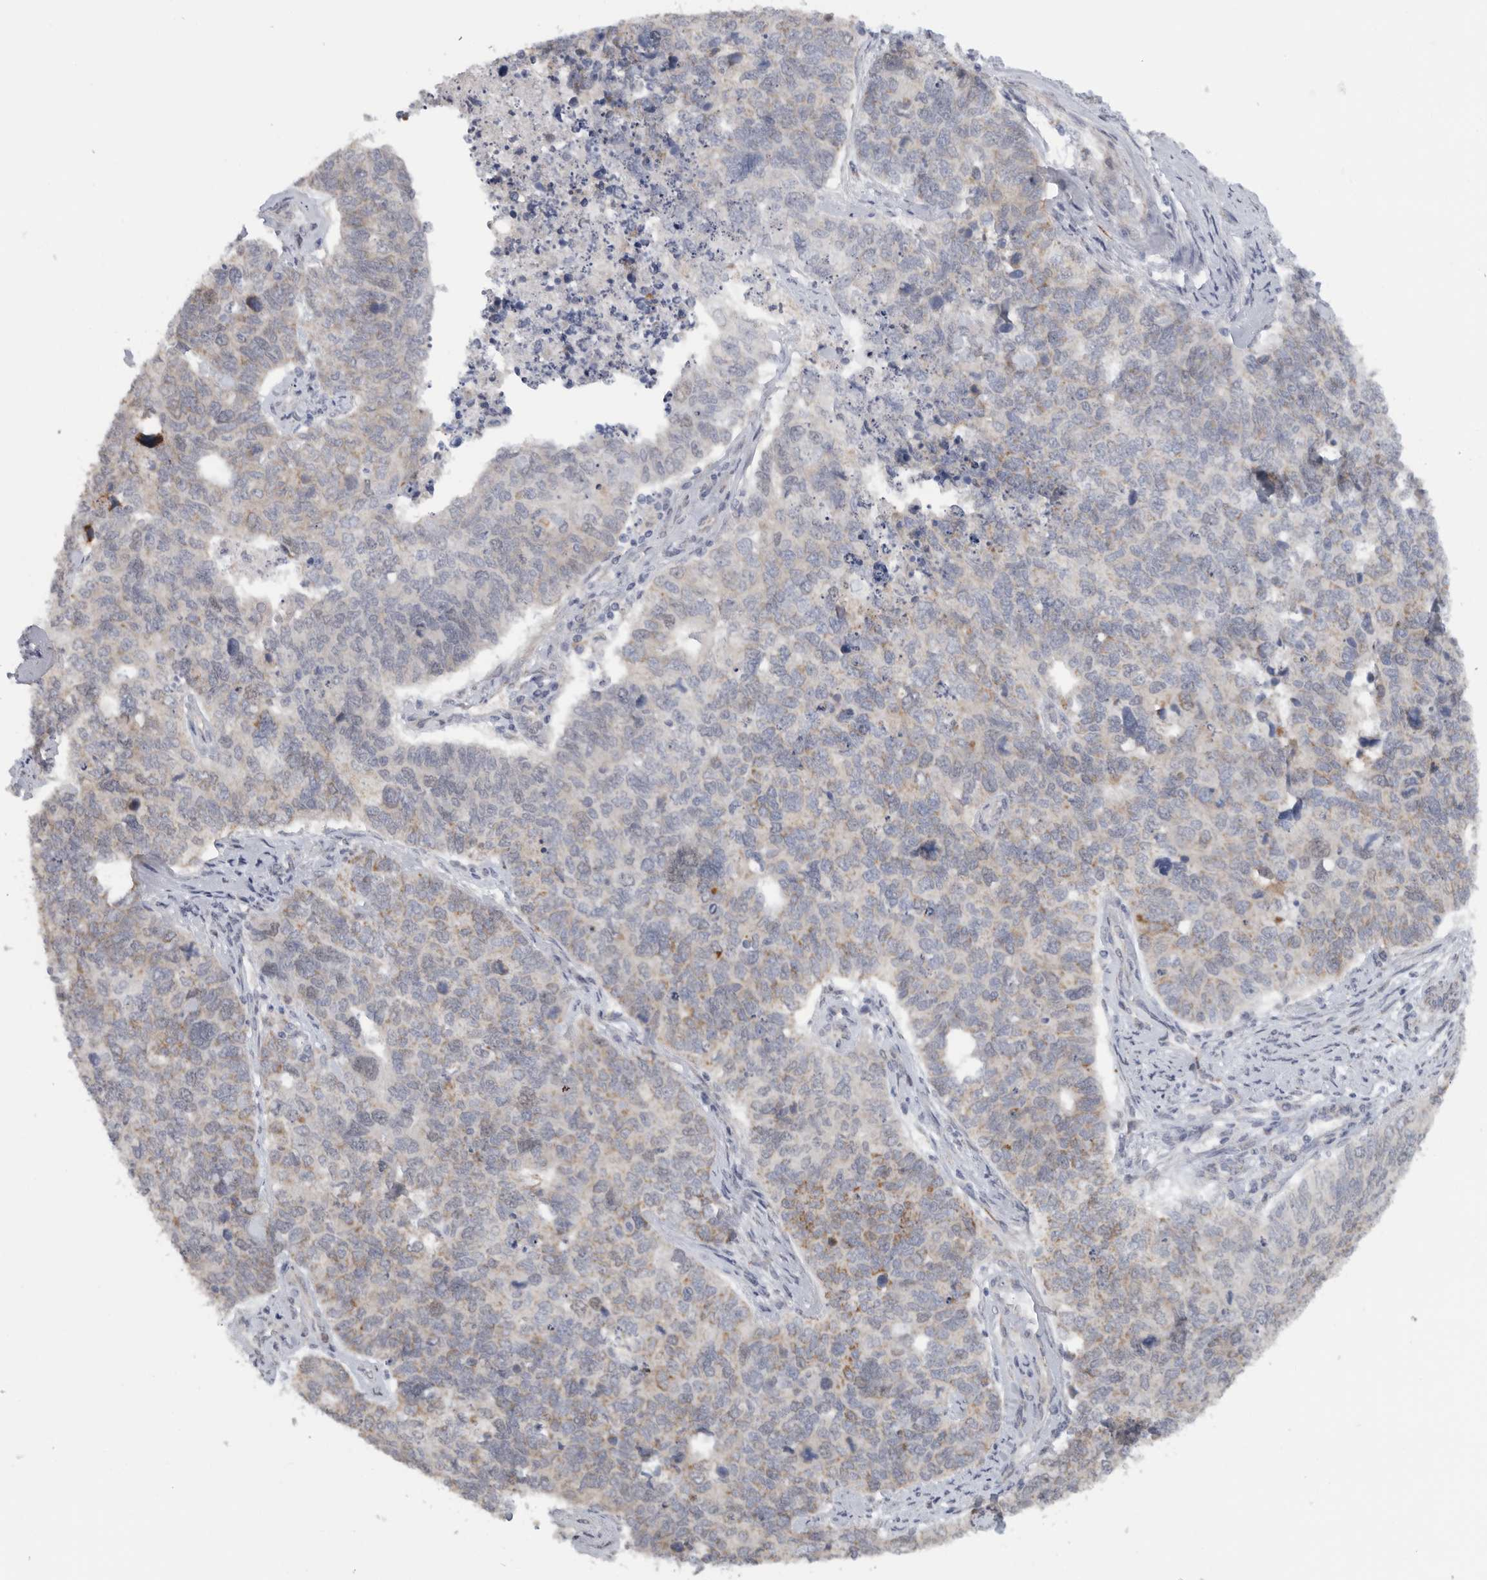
{"staining": {"intensity": "weak", "quantity": "<25%", "location": "cytoplasmic/membranous"}, "tissue": "cervical cancer", "cell_type": "Tumor cells", "image_type": "cancer", "snomed": [{"axis": "morphology", "description": "Squamous cell carcinoma, NOS"}, {"axis": "topography", "description": "Cervix"}], "caption": "Protein analysis of cervical cancer exhibits no significant staining in tumor cells.", "gene": "DYRK2", "patient": {"sex": "female", "age": 63}}